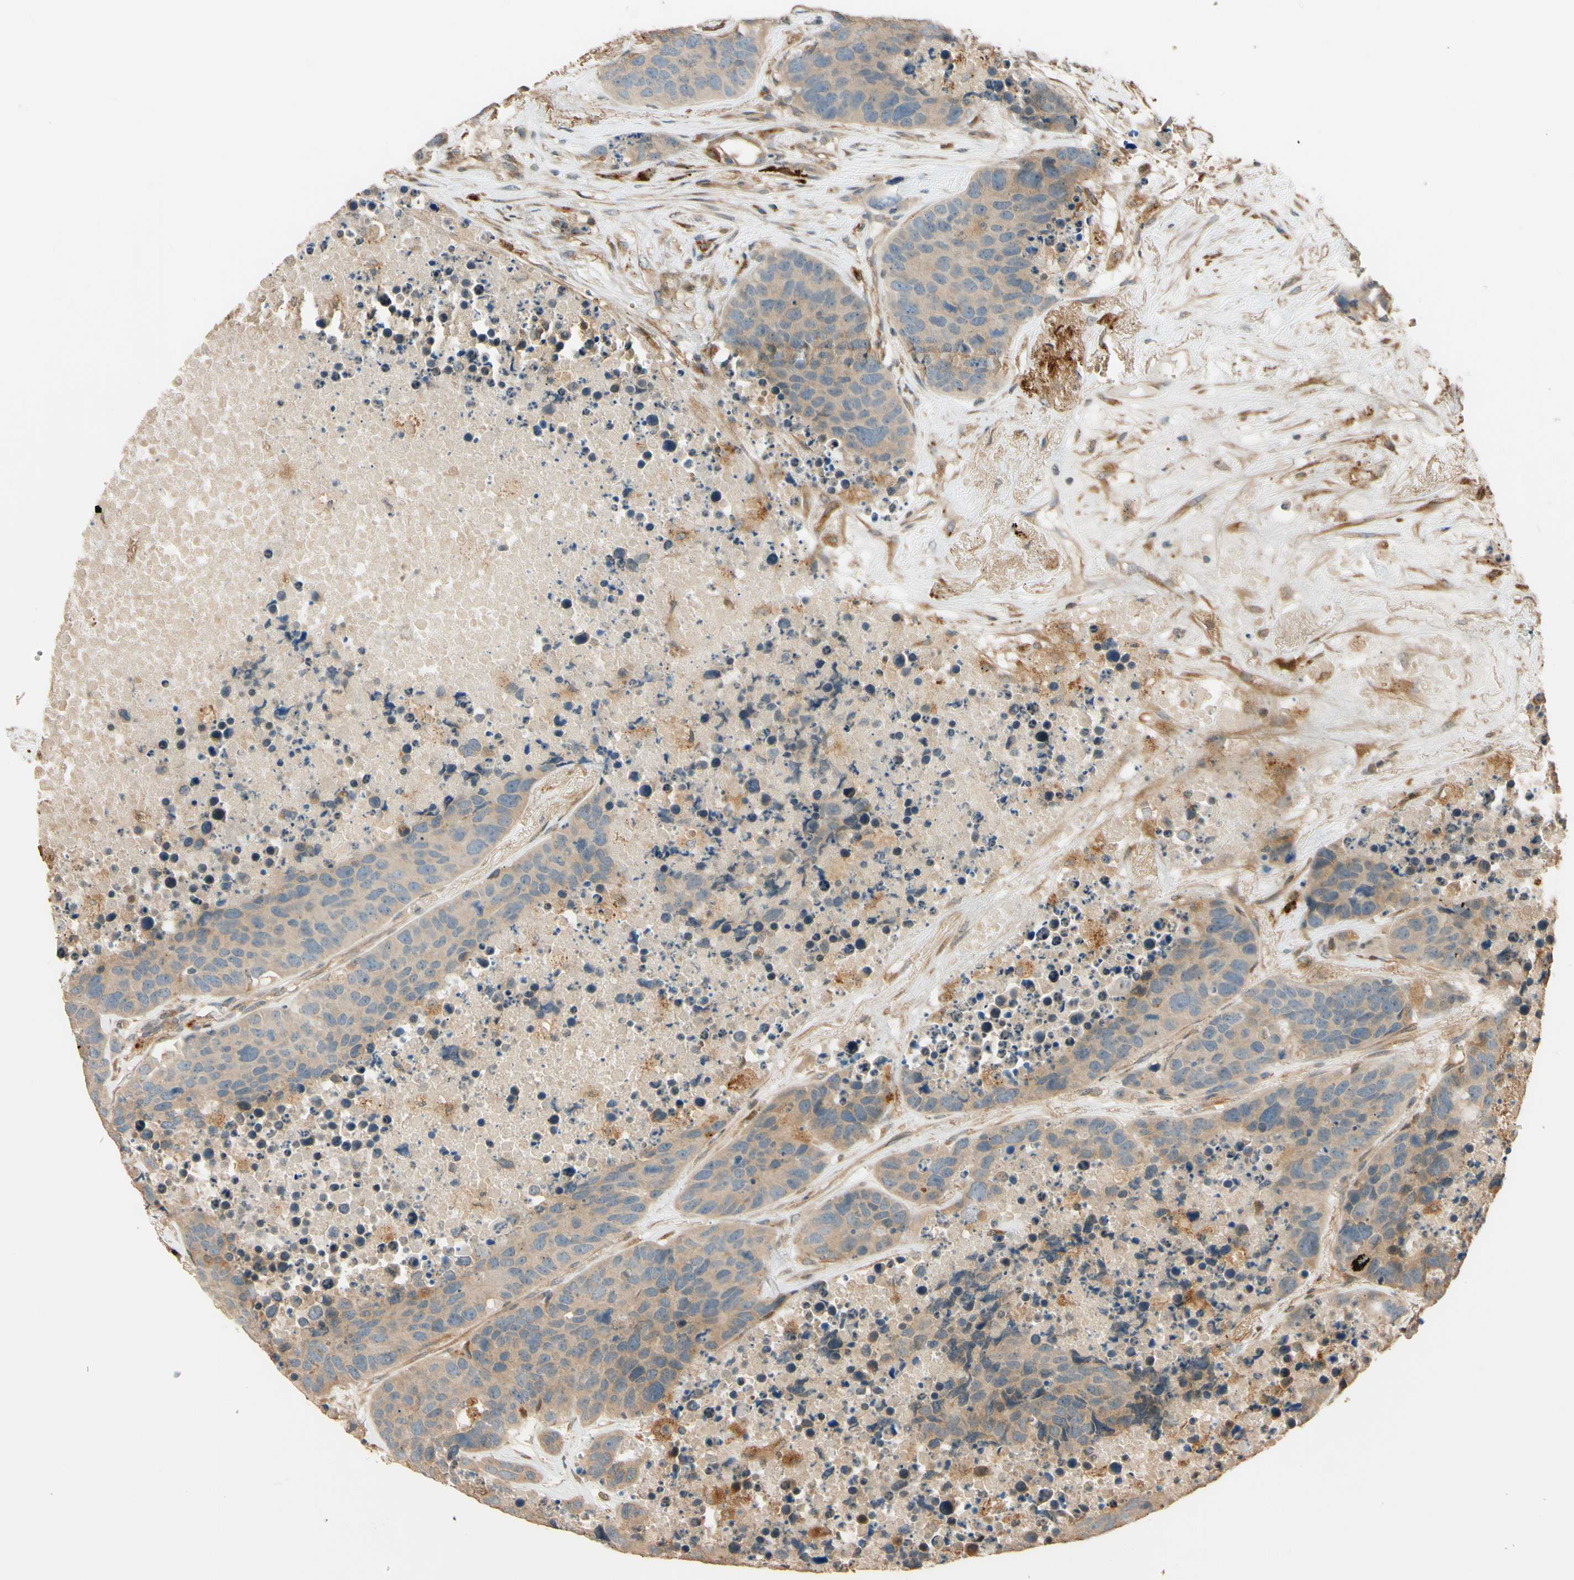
{"staining": {"intensity": "weak", "quantity": ">75%", "location": "cytoplasmic/membranous"}, "tissue": "carcinoid", "cell_type": "Tumor cells", "image_type": "cancer", "snomed": [{"axis": "morphology", "description": "Carcinoid, malignant, NOS"}, {"axis": "topography", "description": "Lung"}], "caption": "Approximately >75% of tumor cells in carcinoid show weak cytoplasmic/membranous protein staining as visualized by brown immunohistochemical staining.", "gene": "RNF19A", "patient": {"sex": "male", "age": 60}}